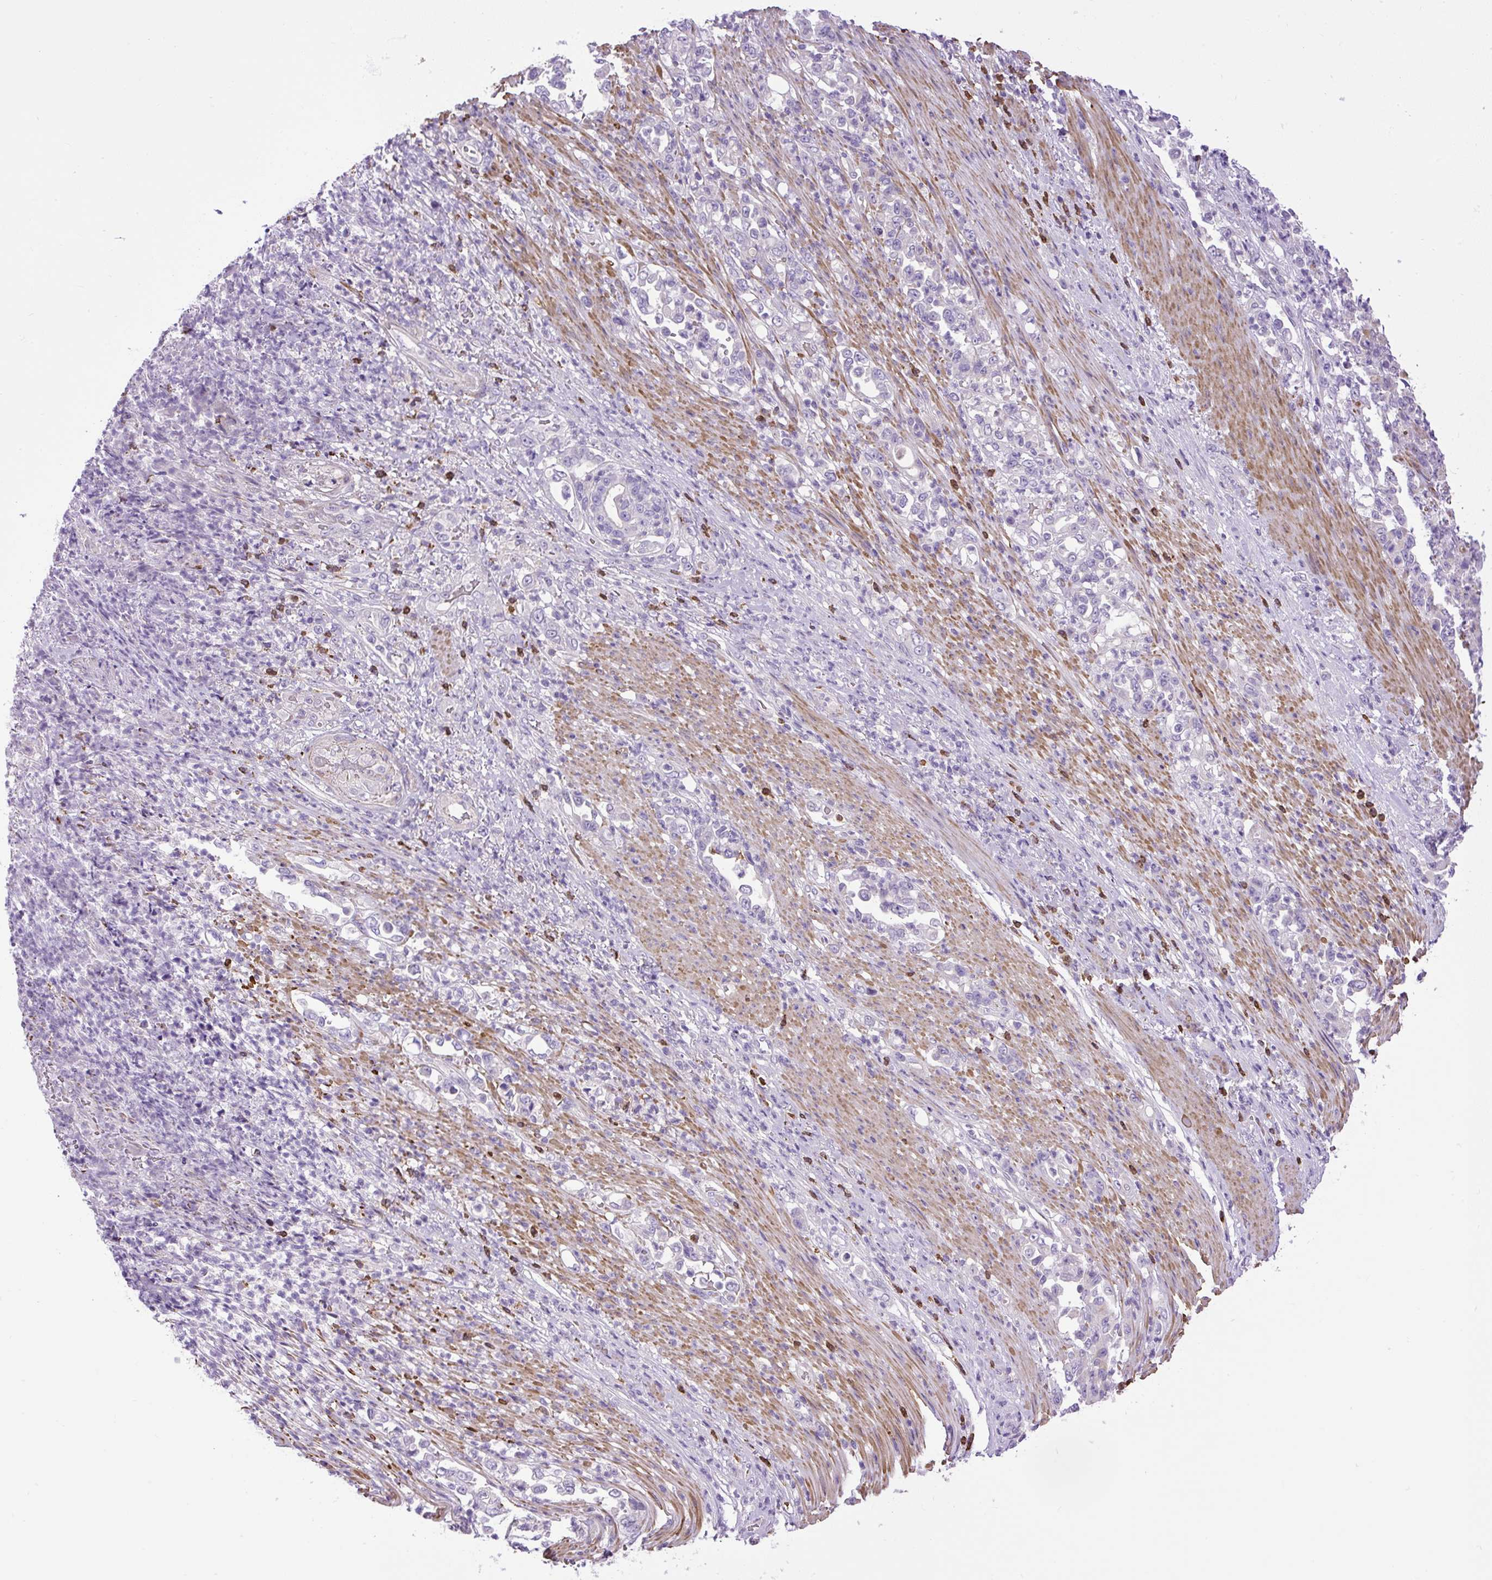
{"staining": {"intensity": "negative", "quantity": "none", "location": "none"}, "tissue": "stomach cancer", "cell_type": "Tumor cells", "image_type": "cancer", "snomed": [{"axis": "morphology", "description": "Normal tissue, NOS"}, {"axis": "morphology", "description": "Adenocarcinoma, NOS"}, {"axis": "topography", "description": "Stomach"}], "caption": "Stomach cancer was stained to show a protein in brown. There is no significant positivity in tumor cells.", "gene": "VWA7", "patient": {"sex": "female", "age": 79}}